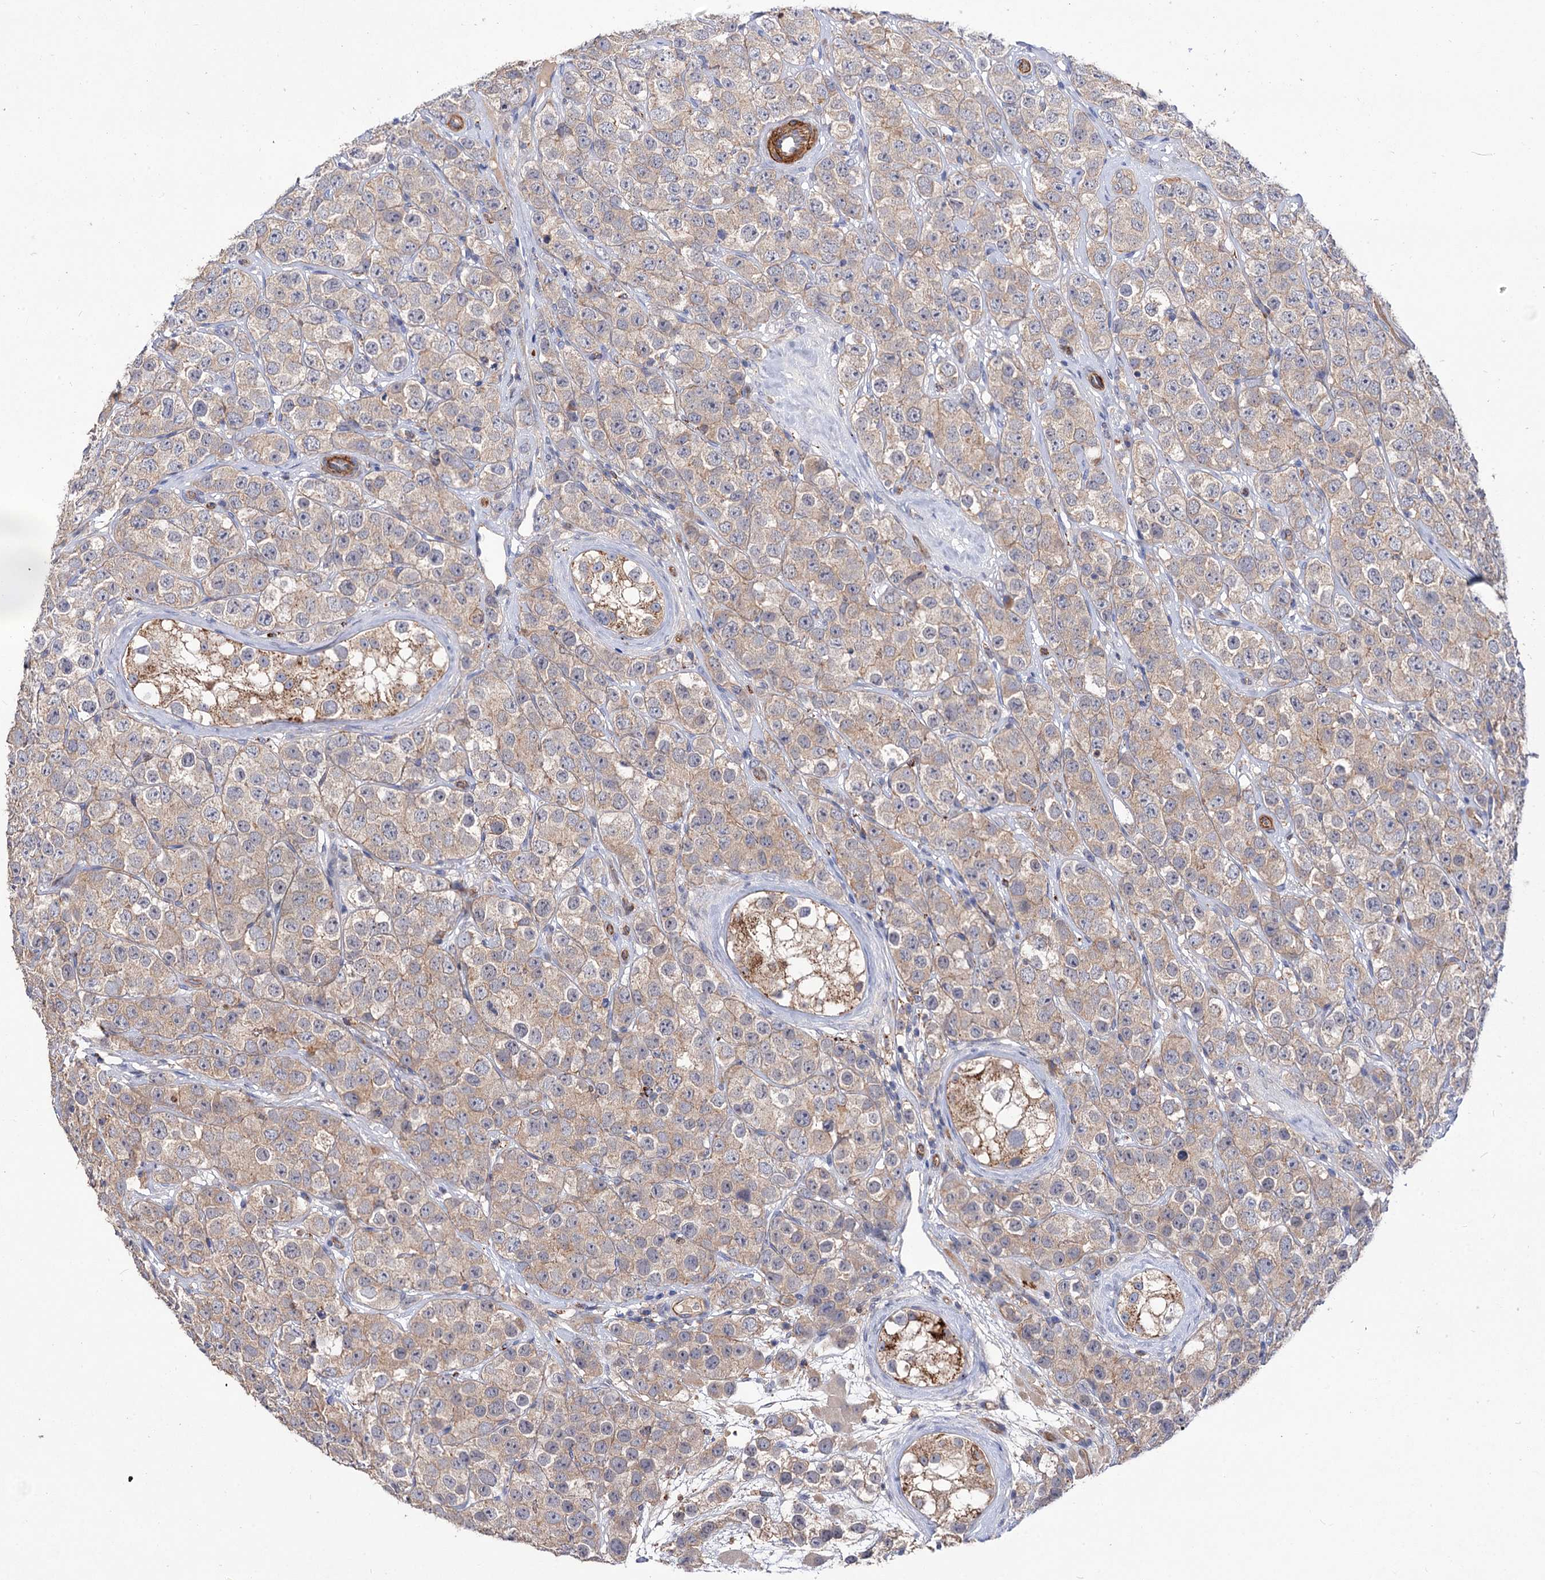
{"staining": {"intensity": "weak", "quantity": "25%-75%", "location": "cytoplasmic/membranous"}, "tissue": "testis cancer", "cell_type": "Tumor cells", "image_type": "cancer", "snomed": [{"axis": "morphology", "description": "Seminoma, NOS"}, {"axis": "topography", "description": "Testis"}], "caption": "Approximately 25%-75% of tumor cells in testis cancer (seminoma) demonstrate weak cytoplasmic/membranous protein positivity as visualized by brown immunohistochemical staining.", "gene": "NUDCD2", "patient": {"sex": "male", "age": 28}}